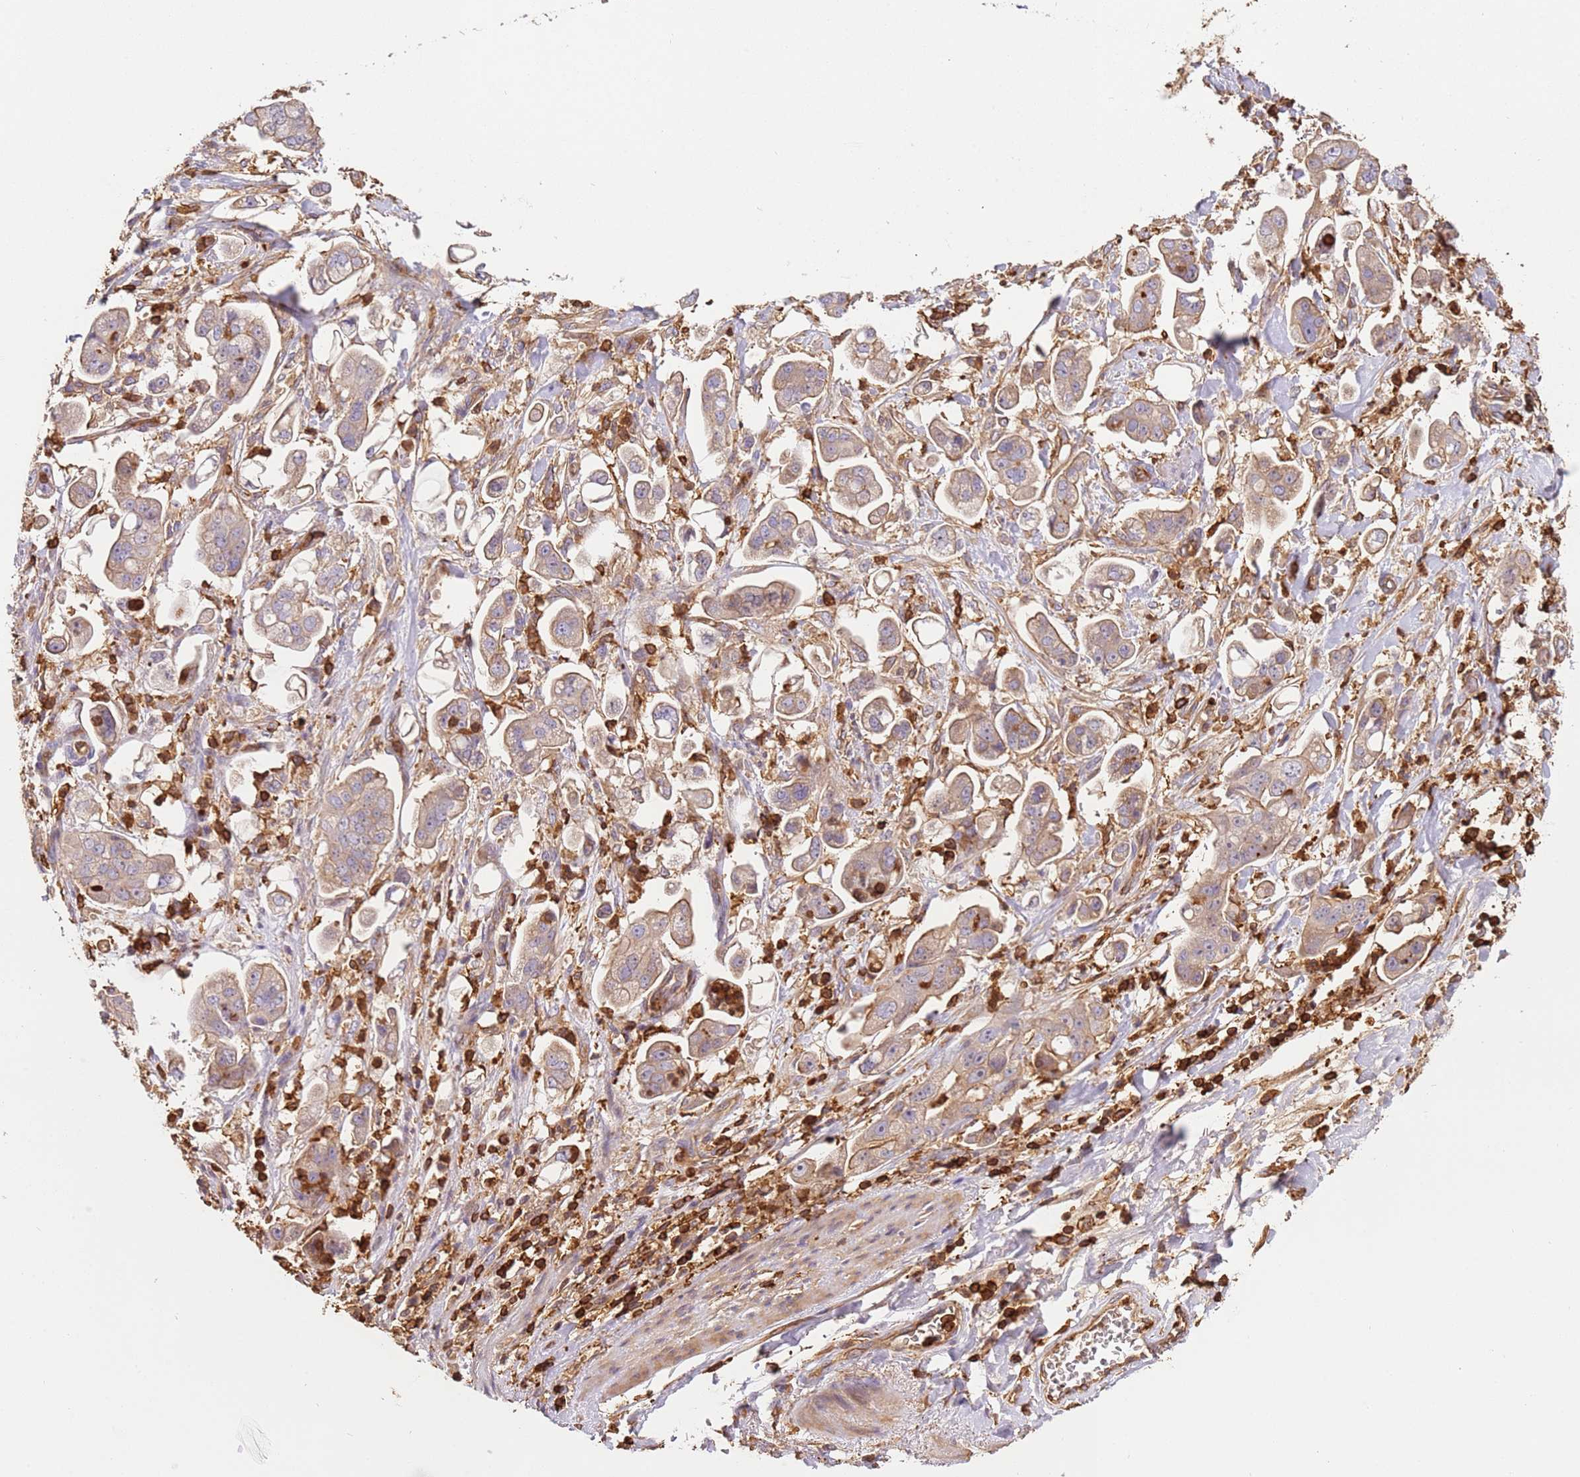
{"staining": {"intensity": "weak", "quantity": "25%-75%", "location": "cytoplasmic/membranous"}, "tissue": "stomach cancer", "cell_type": "Tumor cells", "image_type": "cancer", "snomed": [{"axis": "morphology", "description": "Adenocarcinoma, NOS"}, {"axis": "topography", "description": "Stomach"}], "caption": "Brown immunohistochemical staining in stomach adenocarcinoma shows weak cytoplasmic/membranous positivity in about 25%-75% of tumor cells.", "gene": "OR6P1", "patient": {"sex": "male", "age": 62}}